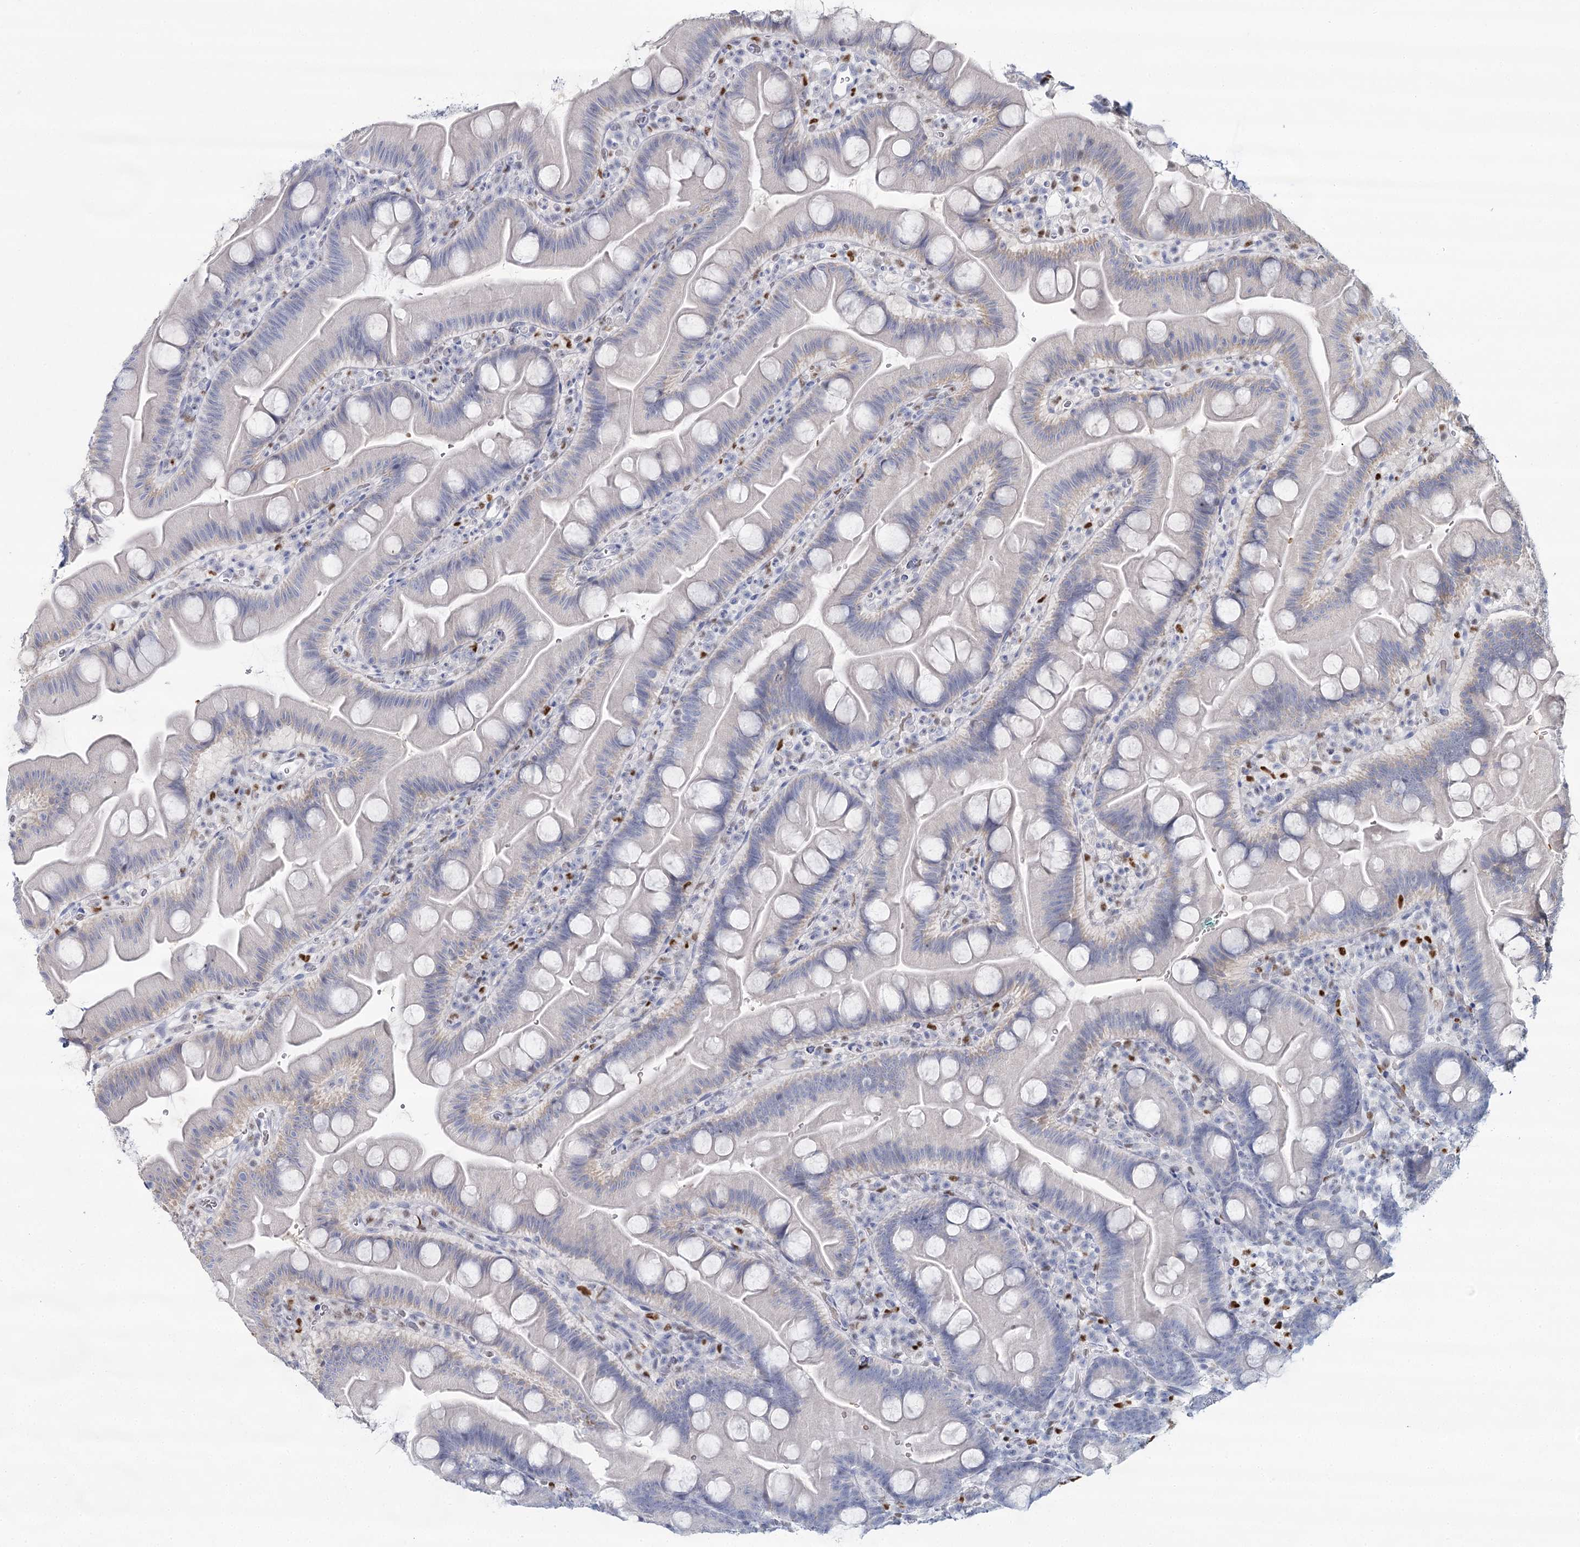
{"staining": {"intensity": "negative", "quantity": "none", "location": "none"}, "tissue": "small intestine", "cell_type": "Glandular cells", "image_type": "normal", "snomed": [{"axis": "morphology", "description": "Normal tissue, NOS"}, {"axis": "topography", "description": "Small intestine"}], "caption": "The micrograph exhibits no significant staining in glandular cells of small intestine.", "gene": "IGSF3", "patient": {"sex": "female", "age": 68}}